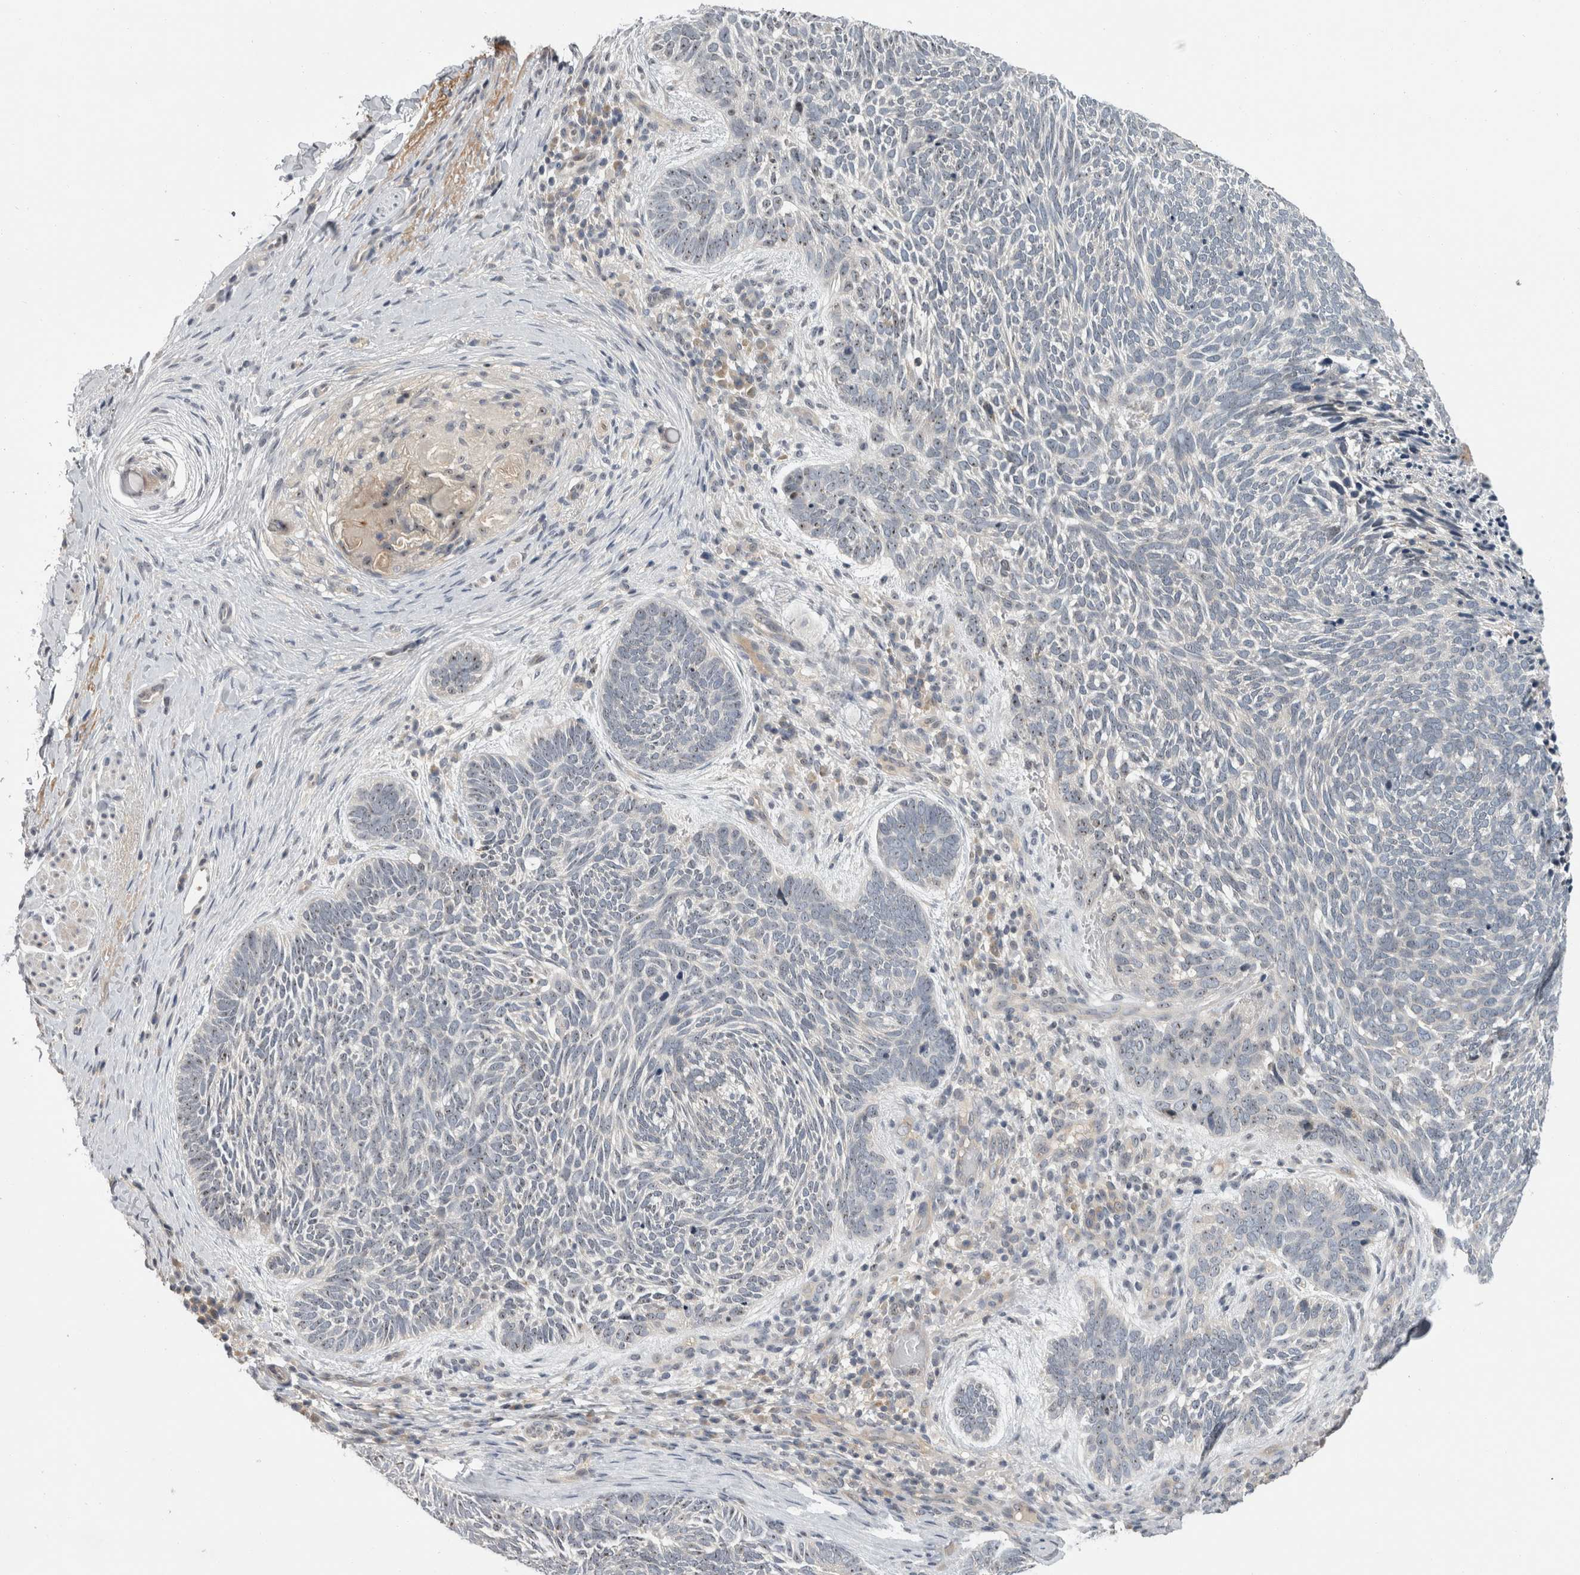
{"staining": {"intensity": "moderate", "quantity": "<25%", "location": "nuclear"}, "tissue": "skin cancer", "cell_type": "Tumor cells", "image_type": "cancer", "snomed": [{"axis": "morphology", "description": "Basal cell carcinoma"}, {"axis": "topography", "description": "Skin"}], "caption": "Immunohistochemistry of human skin cancer demonstrates low levels of moderate nuclear staining in approximately <25% of tumor cells.", "gene": "RBM28", "patient": {"sex": "female", "age": 85}}